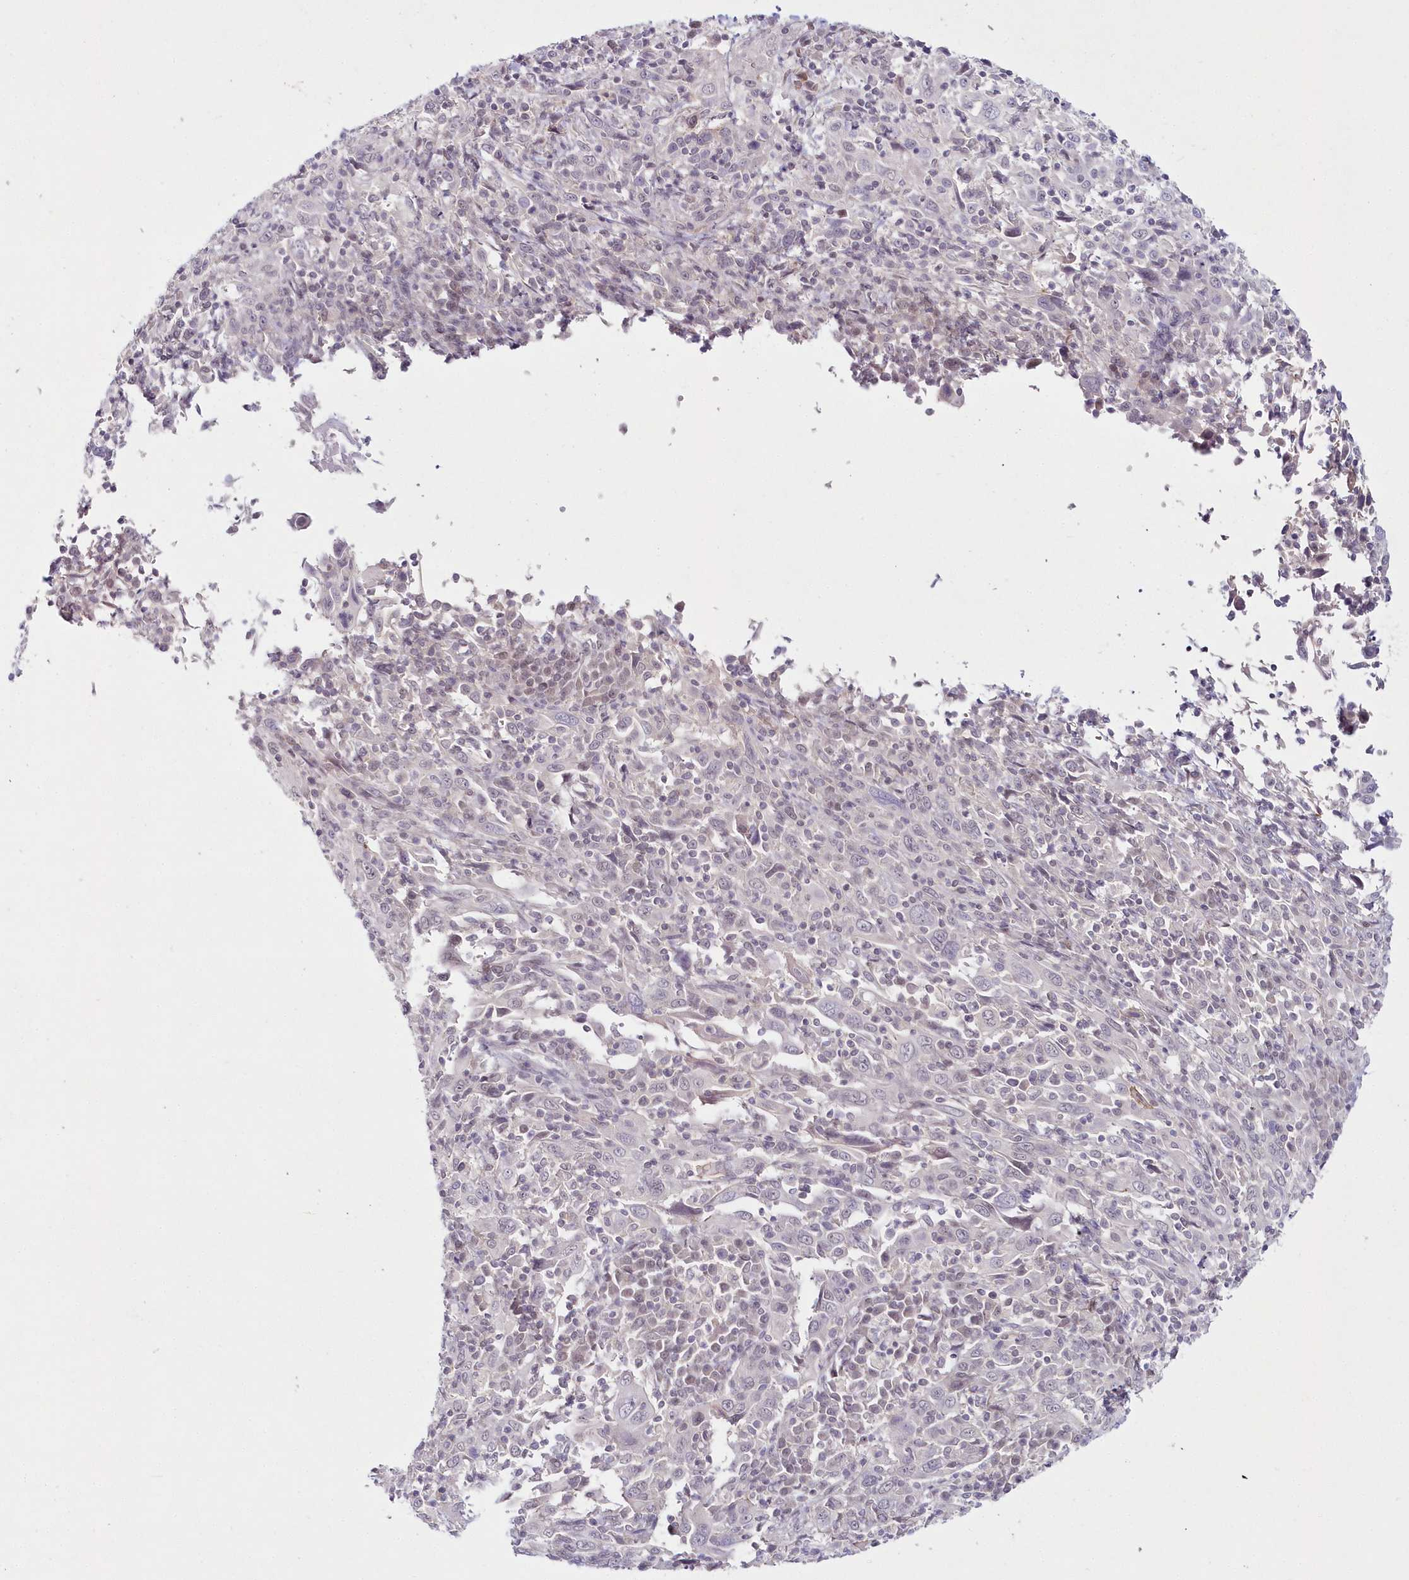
{"staining": {"intensity": "negative", "quantity": "none", "location": "none"}, "tissue": "cervical cancer", "cell_type": "Tumor cells", "image_type": "cancer", "snomed": [{"axis": "morphology", "description": "Squamous cell carcinoma, NOS"}, {"axis": "topography", "description": "Cervix"}], "caption": "This is an immunohistochemistry image of human cervical cancer (squamous cell carcinoma). There is no expression in tumor cells.", "gene": "HYCC2", "patient": {"sex": "female", "age": 46}}